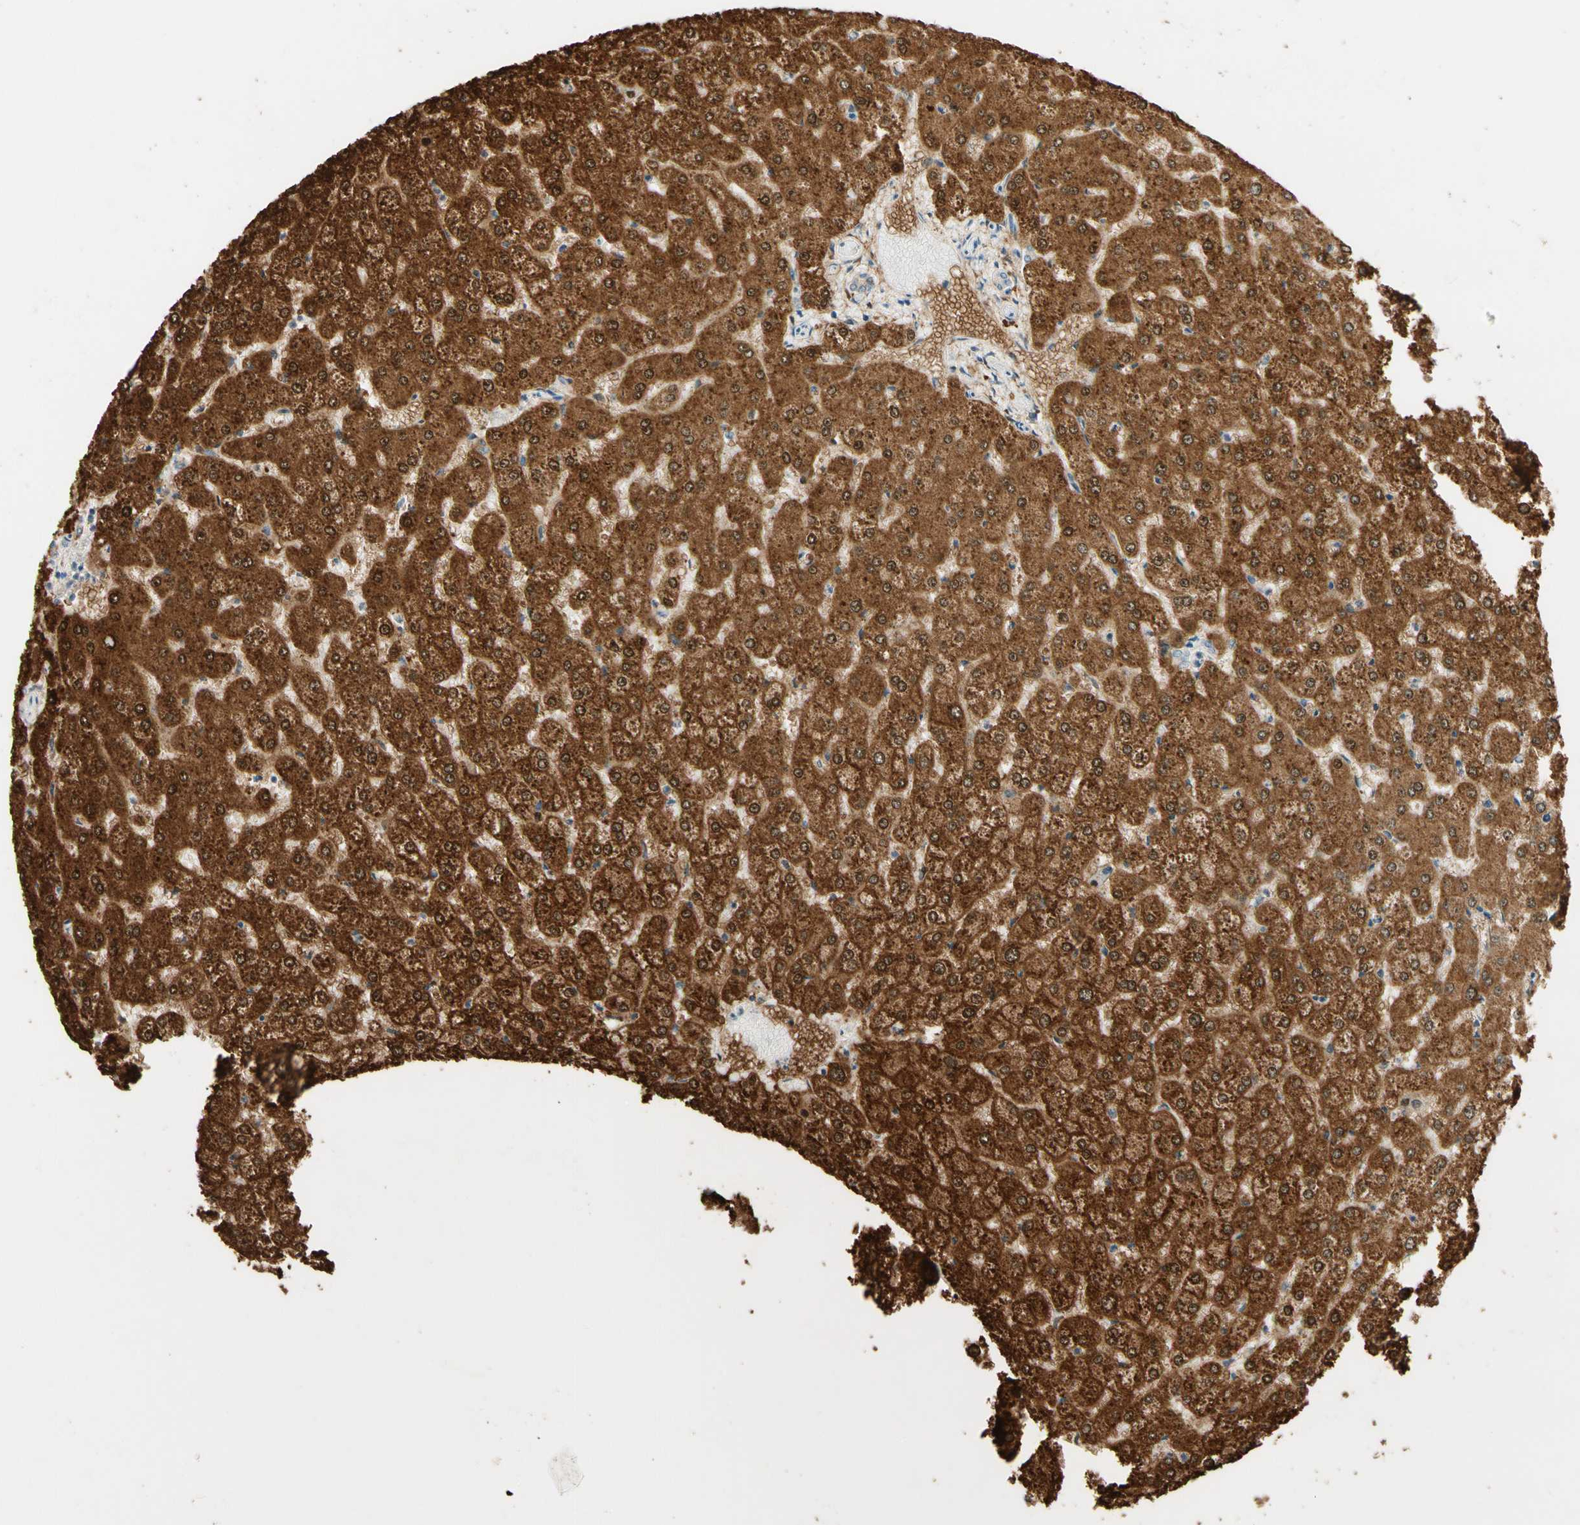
{"staining": {"intensity": "negative", "quantity": "none", "location": "none"}, "tissue": "liver", "cell_type": "Cholangiocytes", "image_type": "normal", "snomed": [{"axis": "morphology", "description": "Normal tissue, NOS"}, {"axis": "topography", "description": "Liver"}], "caption": "Immunohistochemistry (IHC) photomicrograph of benign human liver stained for a protein (brown), which displays no expression in cholangiocytes.", "gene": "GNE", "patient": {"sex": "female", "age": 32}}